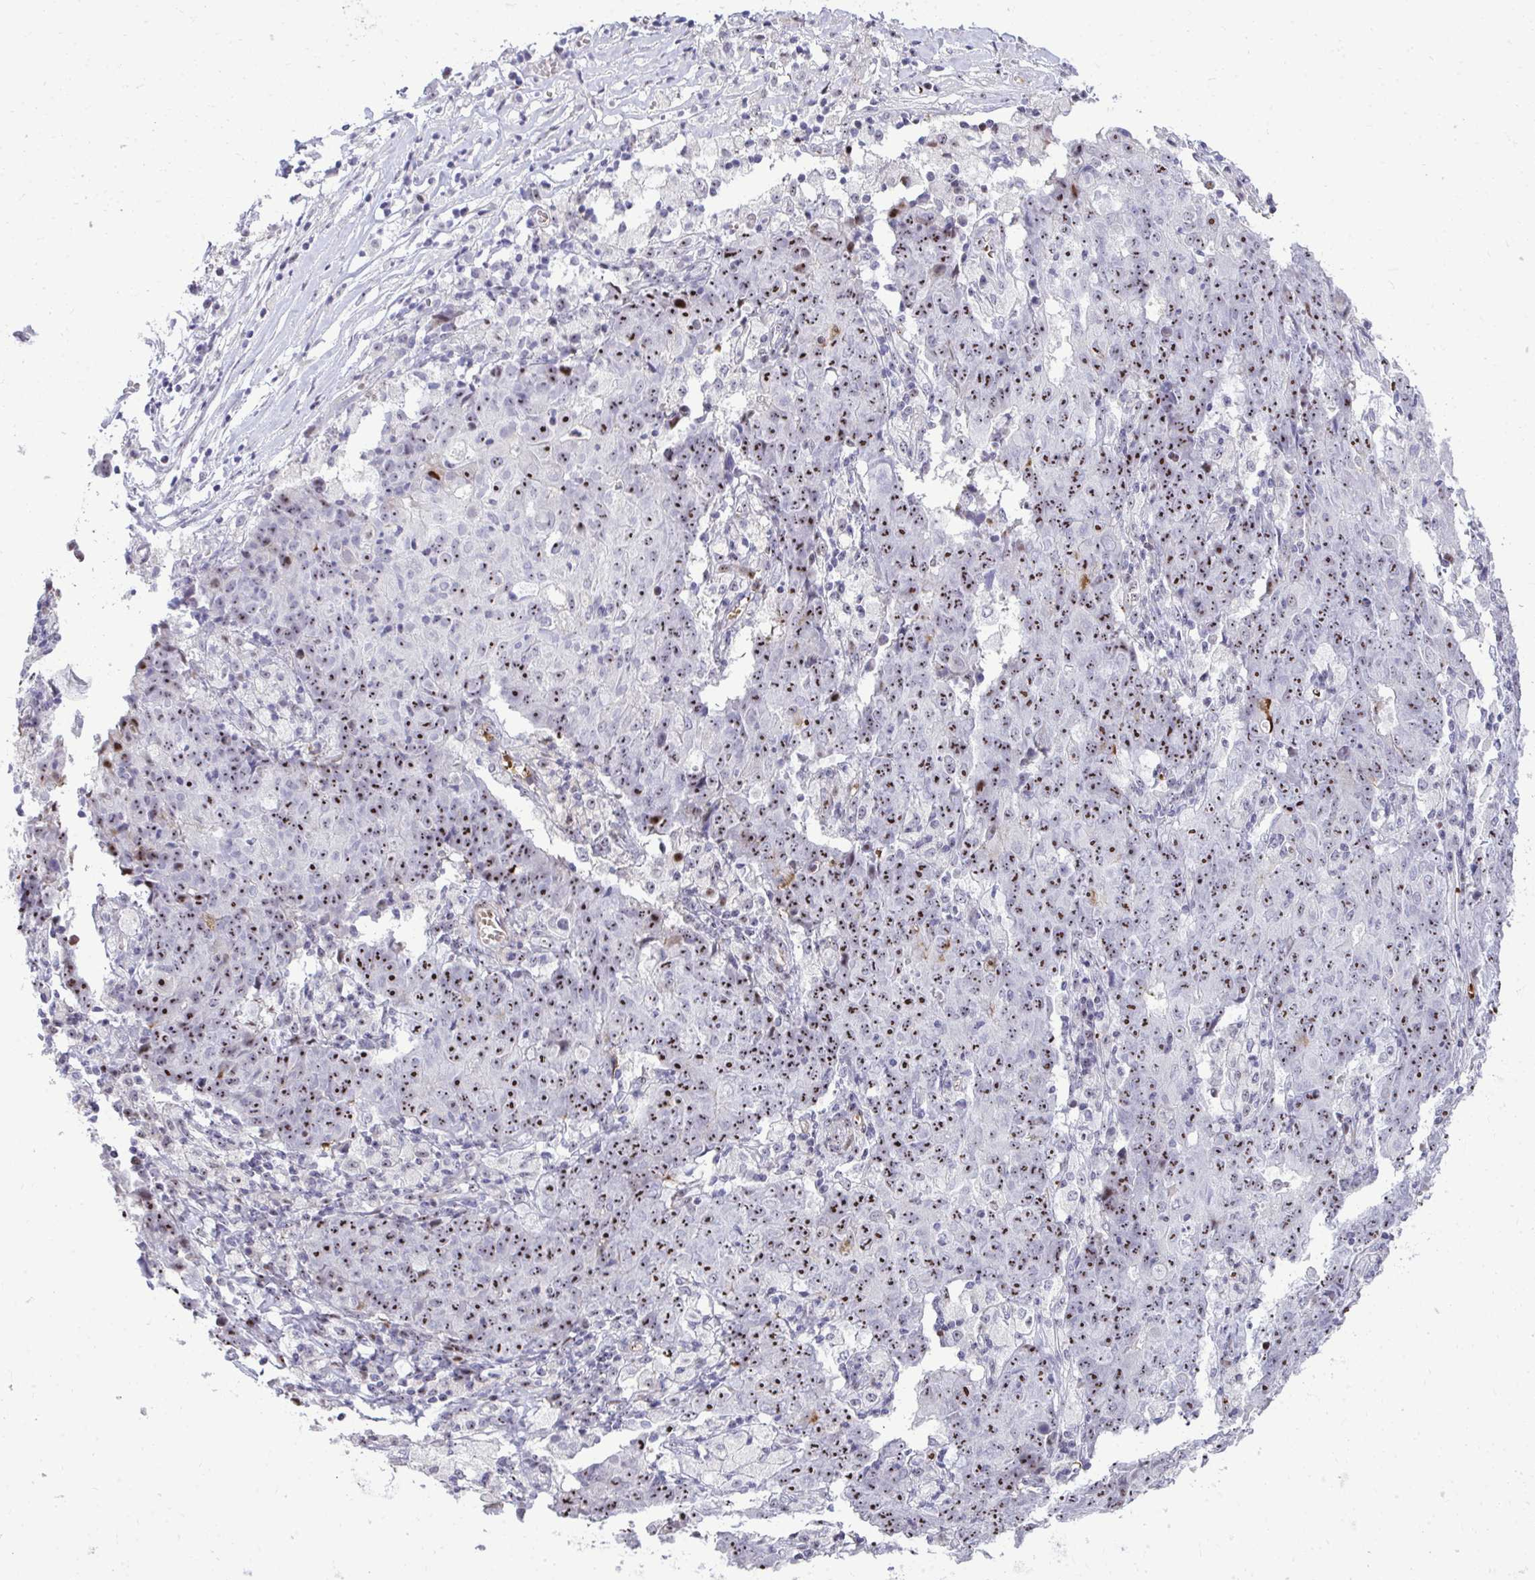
{"staining": {"intensity": "strong", "quantity": ">75%", "location": "nuclear"}, "tissue": "ovarian cancer", "cell_type": "Tumor cells", "image_type": "cancer", "snomed": [{"axis": "morphology", "description": "Carcinoma, endometroid"}, {"axis": "topography", "description": "Ovary"}], "caption": "Protein expression analysis of human ovarian cancer reveals strong nuclear expression in approximately >75% of tumor cells. The protein is shown in brown color, while the nuclei are stained blue.", "gene": "DLX4", "patient": {"sex": "female", "age": 42}}